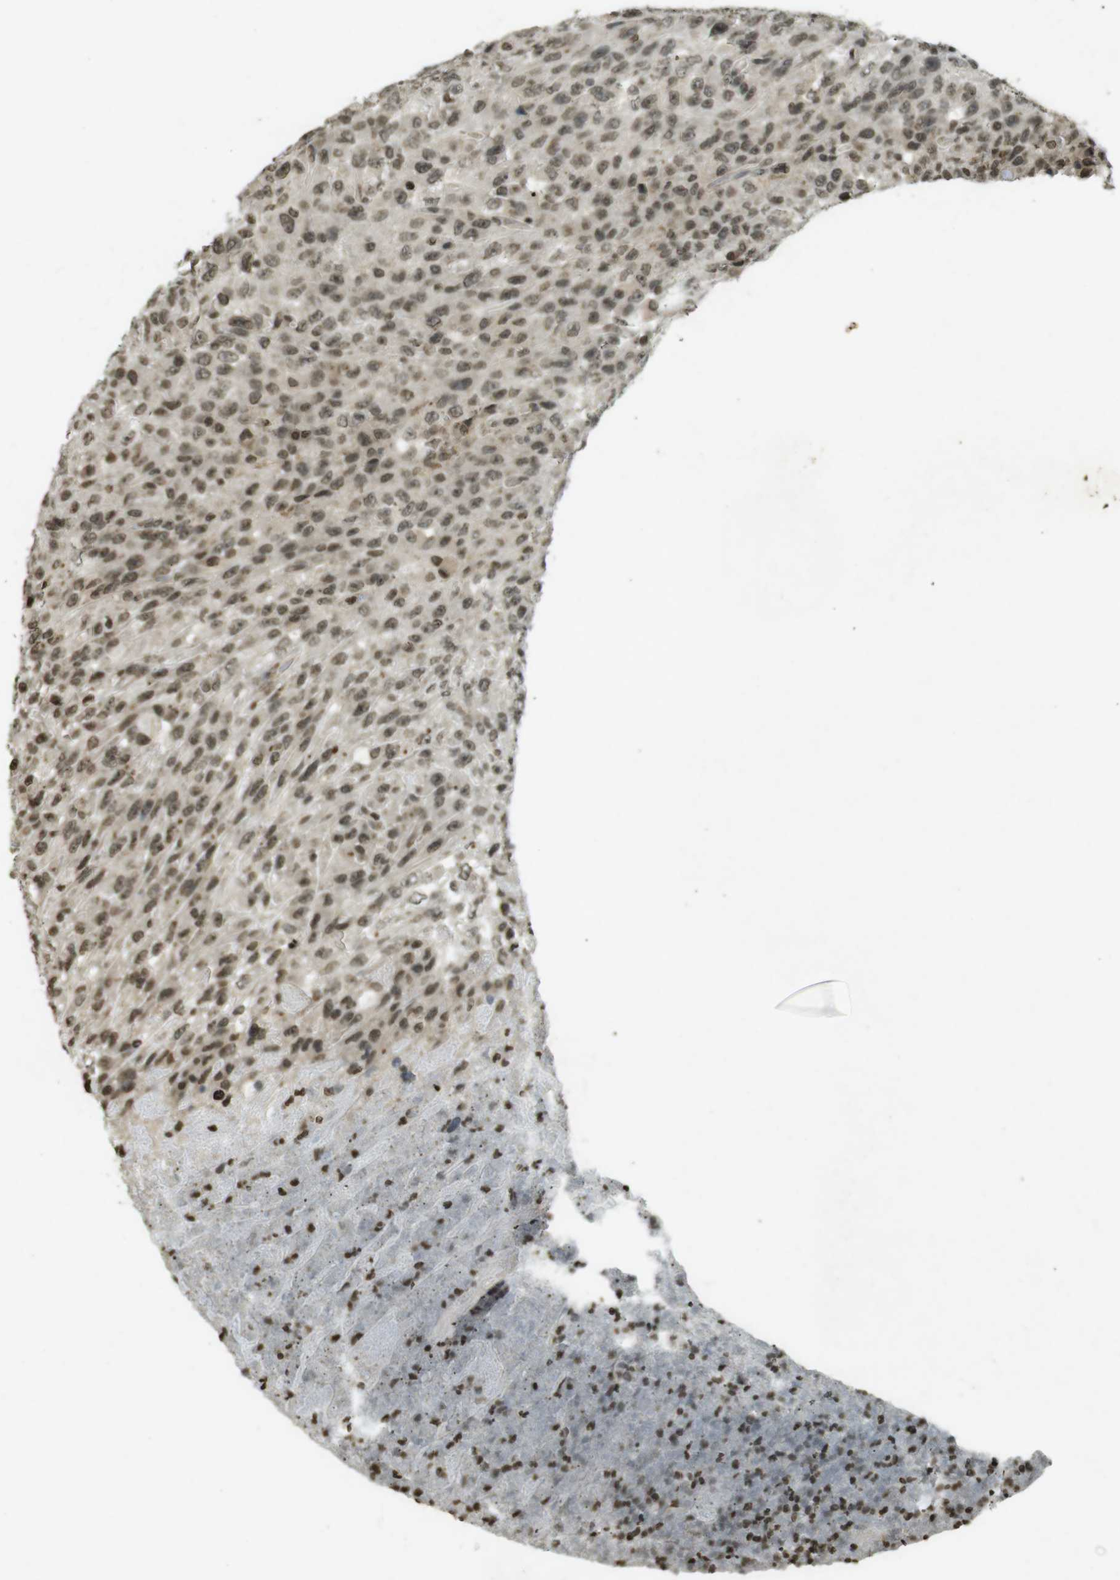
{"staining": {"intensity": "moderate", "quantity": ">75%", "location": "nuclear"}, "tissue": "urothelial cancer", "cell_type": "Tumor cells", "image_type": "cancer", "snomed": [{"axis": "morphology", "description": "Urothelial carcinoma, High grade"}, {"axis": "topography", "description": "Urinary bladder"}], "caption": "Immunohistochemistry (IHC) of urothelial cancer shows medium levels of moderate nuclear staining in approximately >75% of tumor cells.", "gene": "ORC4", "patient": {"sex": "male", "age": 66}}